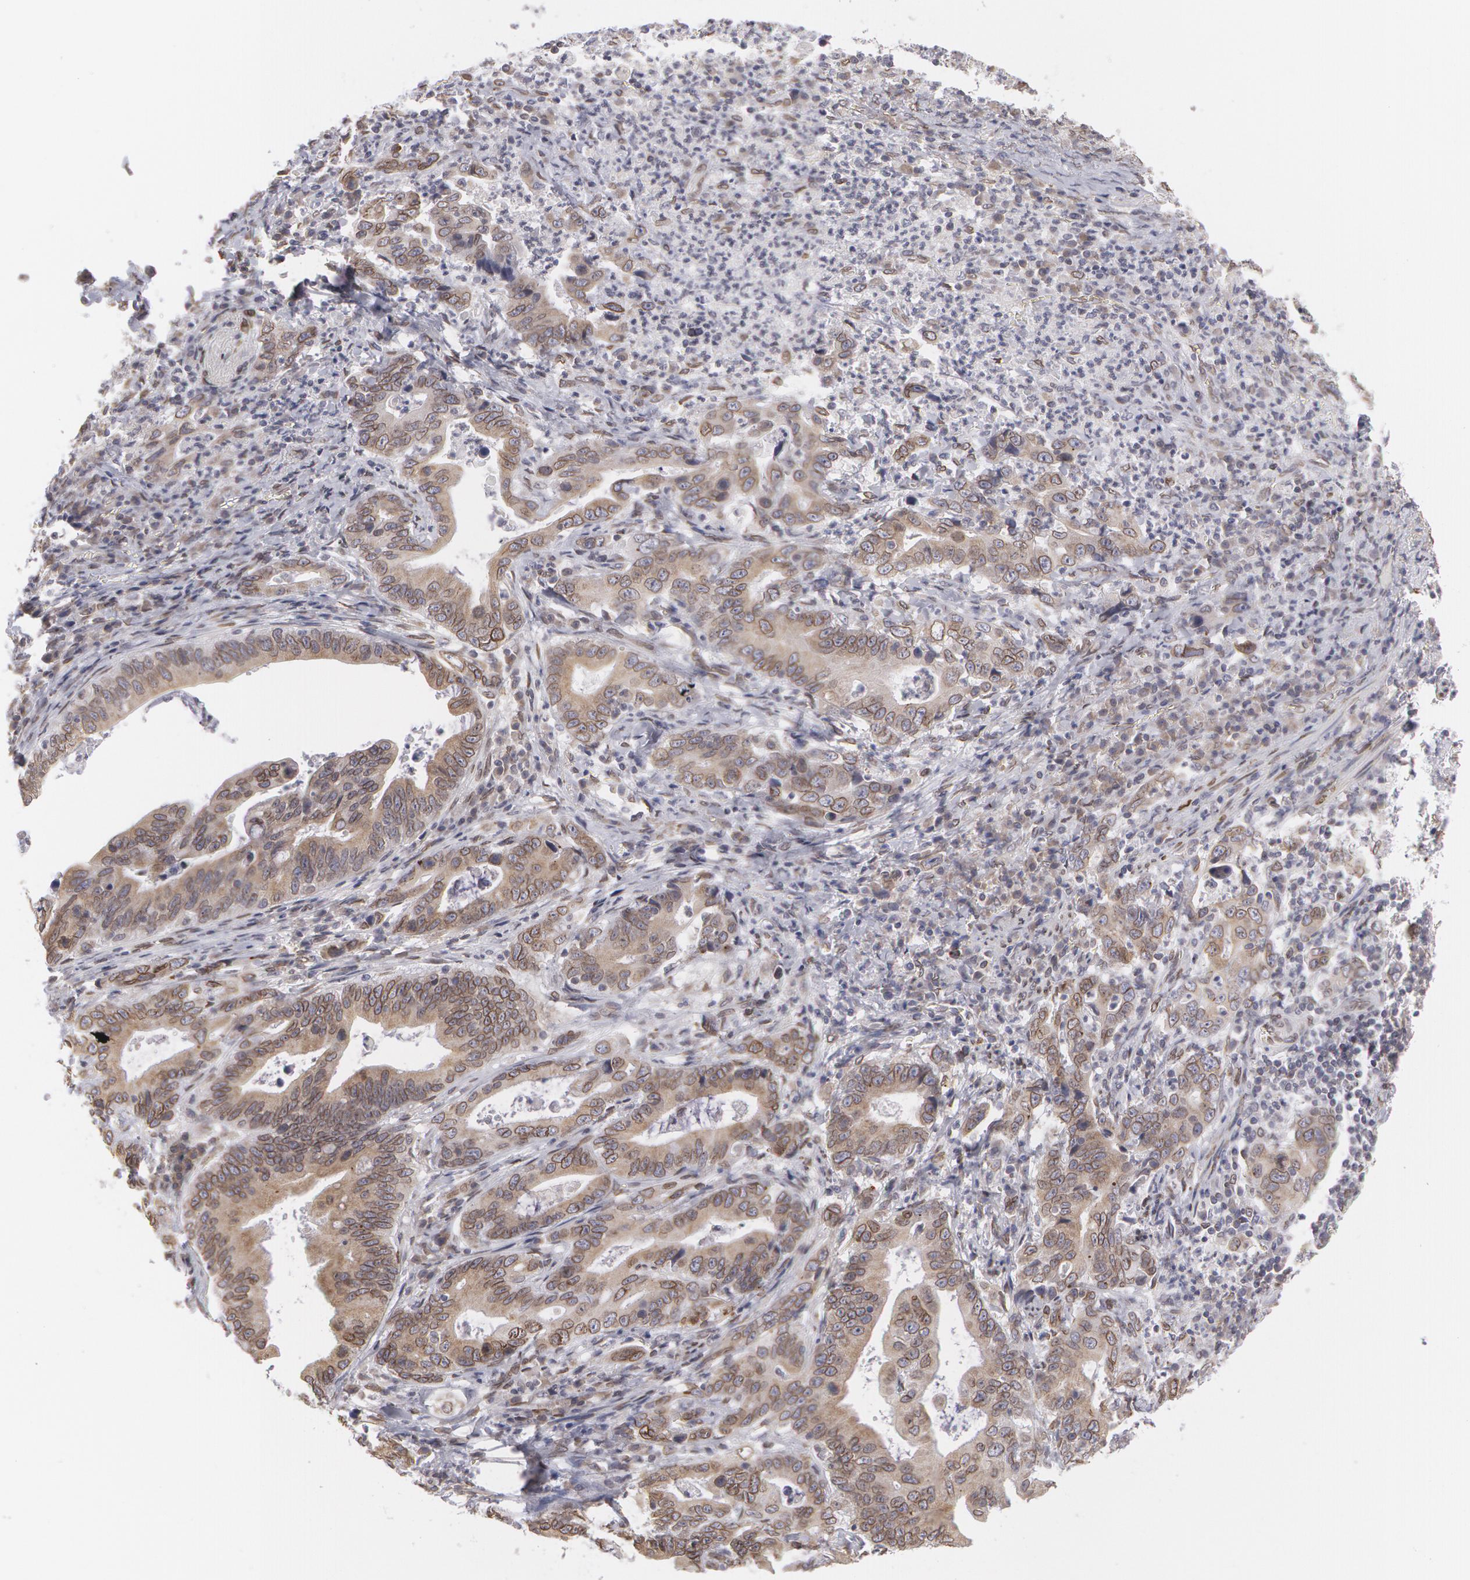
{"staining": {"intensity": "weak", "quantity": "25%-75%", "location": "nuclear"}, "tissue": "stomach cancer", "cell_type": "Tumor cells", "image_type": "cancer", "snomed": [{"axis": "morphology", "description": "Adenocarcinoma, NOS"}, {"axis": "topography", "description": "Stomach, upper"}], "caption": "Adenocarcinoma (stomach) stained for a protein (brown) demonstrates weak nuclear positive expression in about 25%-75% of tumor cells.", "gene": "EMD", "patient": {"sex": "male", "age": 63}}